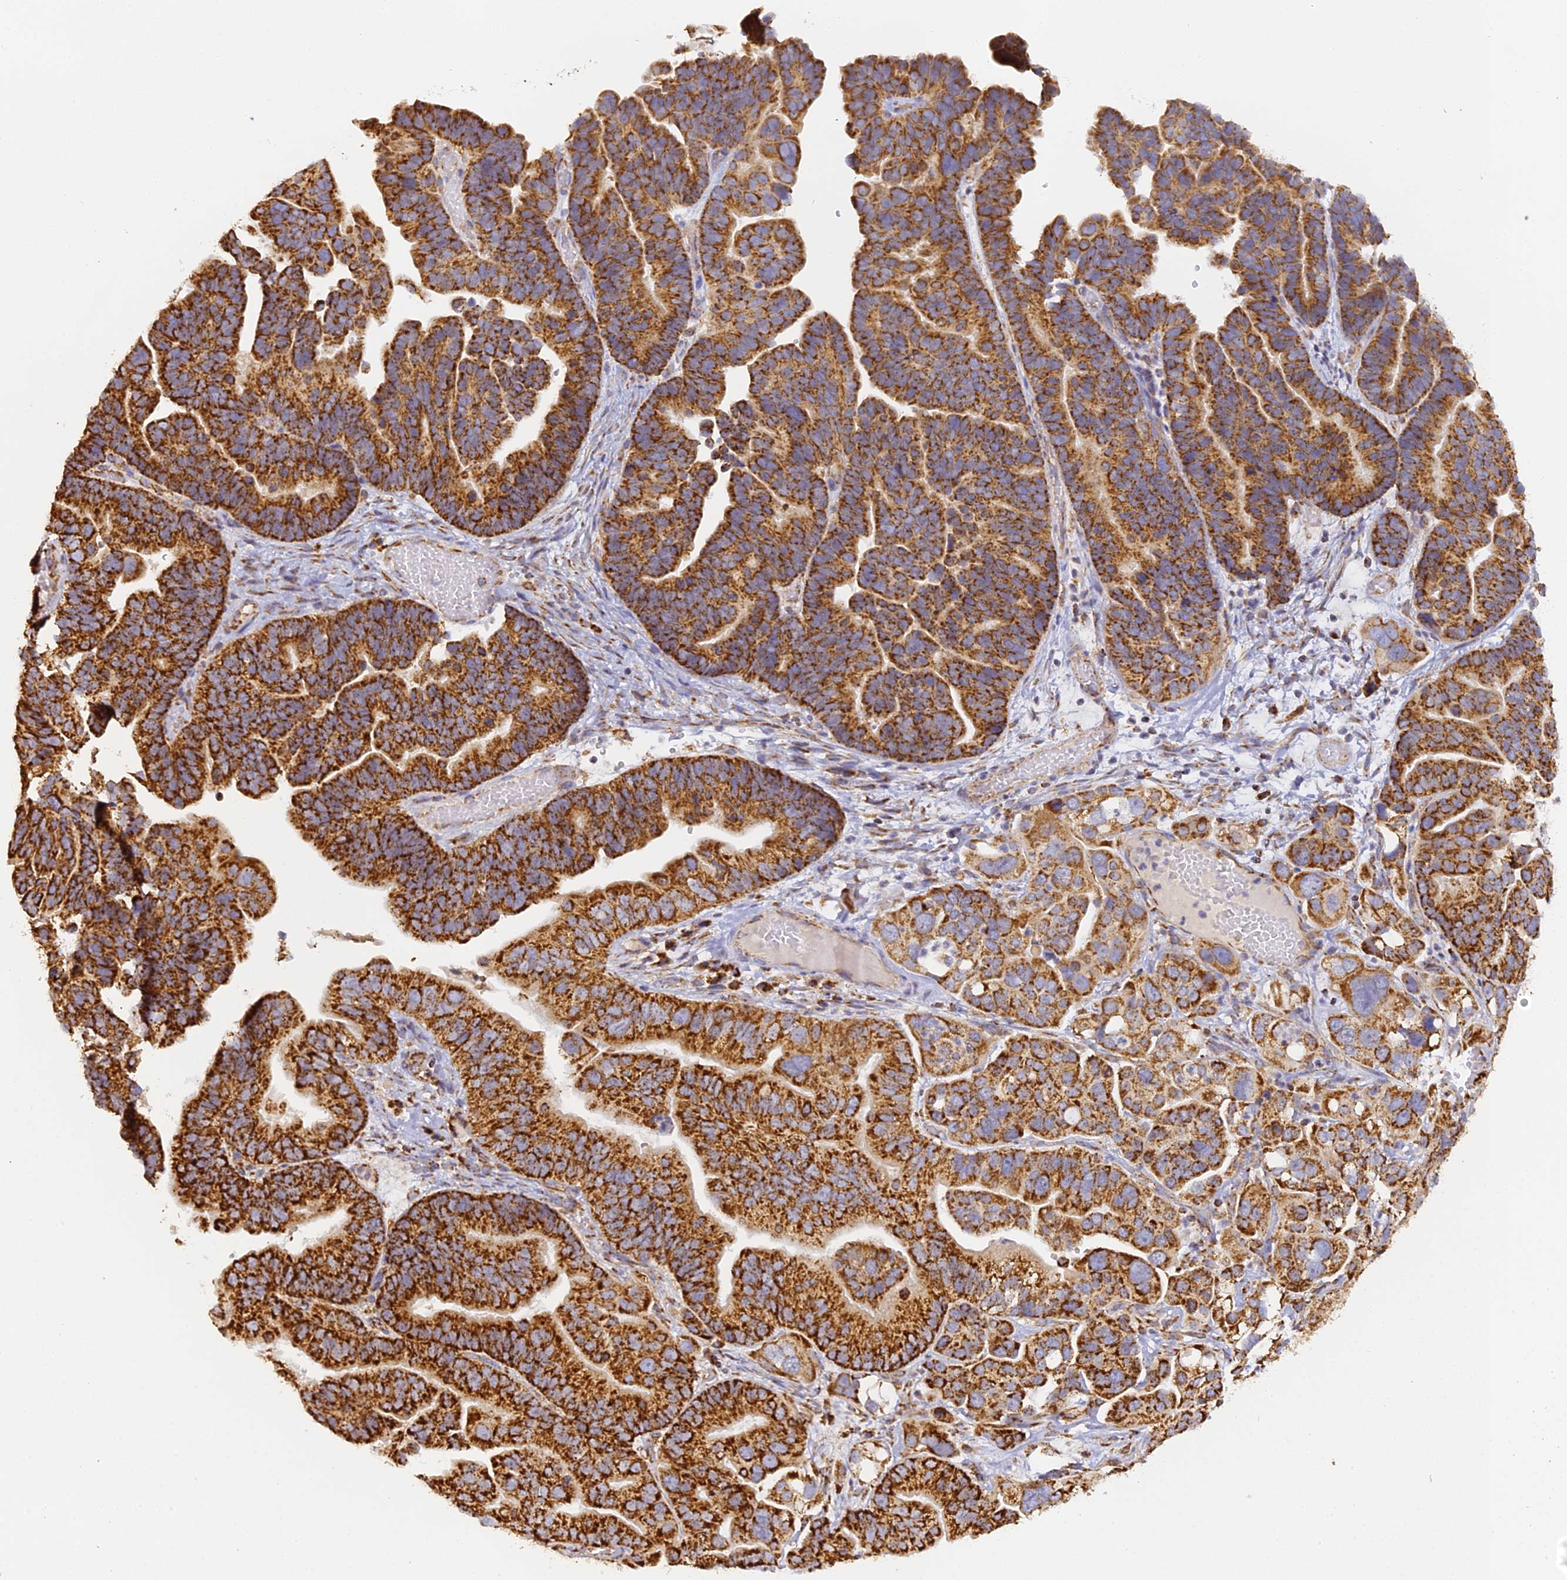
{"staining": {"intensity": "strong", "quantity": ">75%", "location": "cytoplasmic/membranous"}, "tissue": "ovarian cancer", "cell_type": "Tumor cells", "image_type": "cancer", "snomed": [{"axis": "morphology", "description": "Cystadenocarcinoma, serous, NOS"}, {"axis": "topography", "description": "Ovary"}], "caption": "The immunohistochemical stain highlights strong cytoplasmic/membranous staining in tumor cells of ovarian cancer (serous cystadenocarcinoma) tissue.", "gene": "DONSON", "patient": {"sex": "female", "age": 56}}